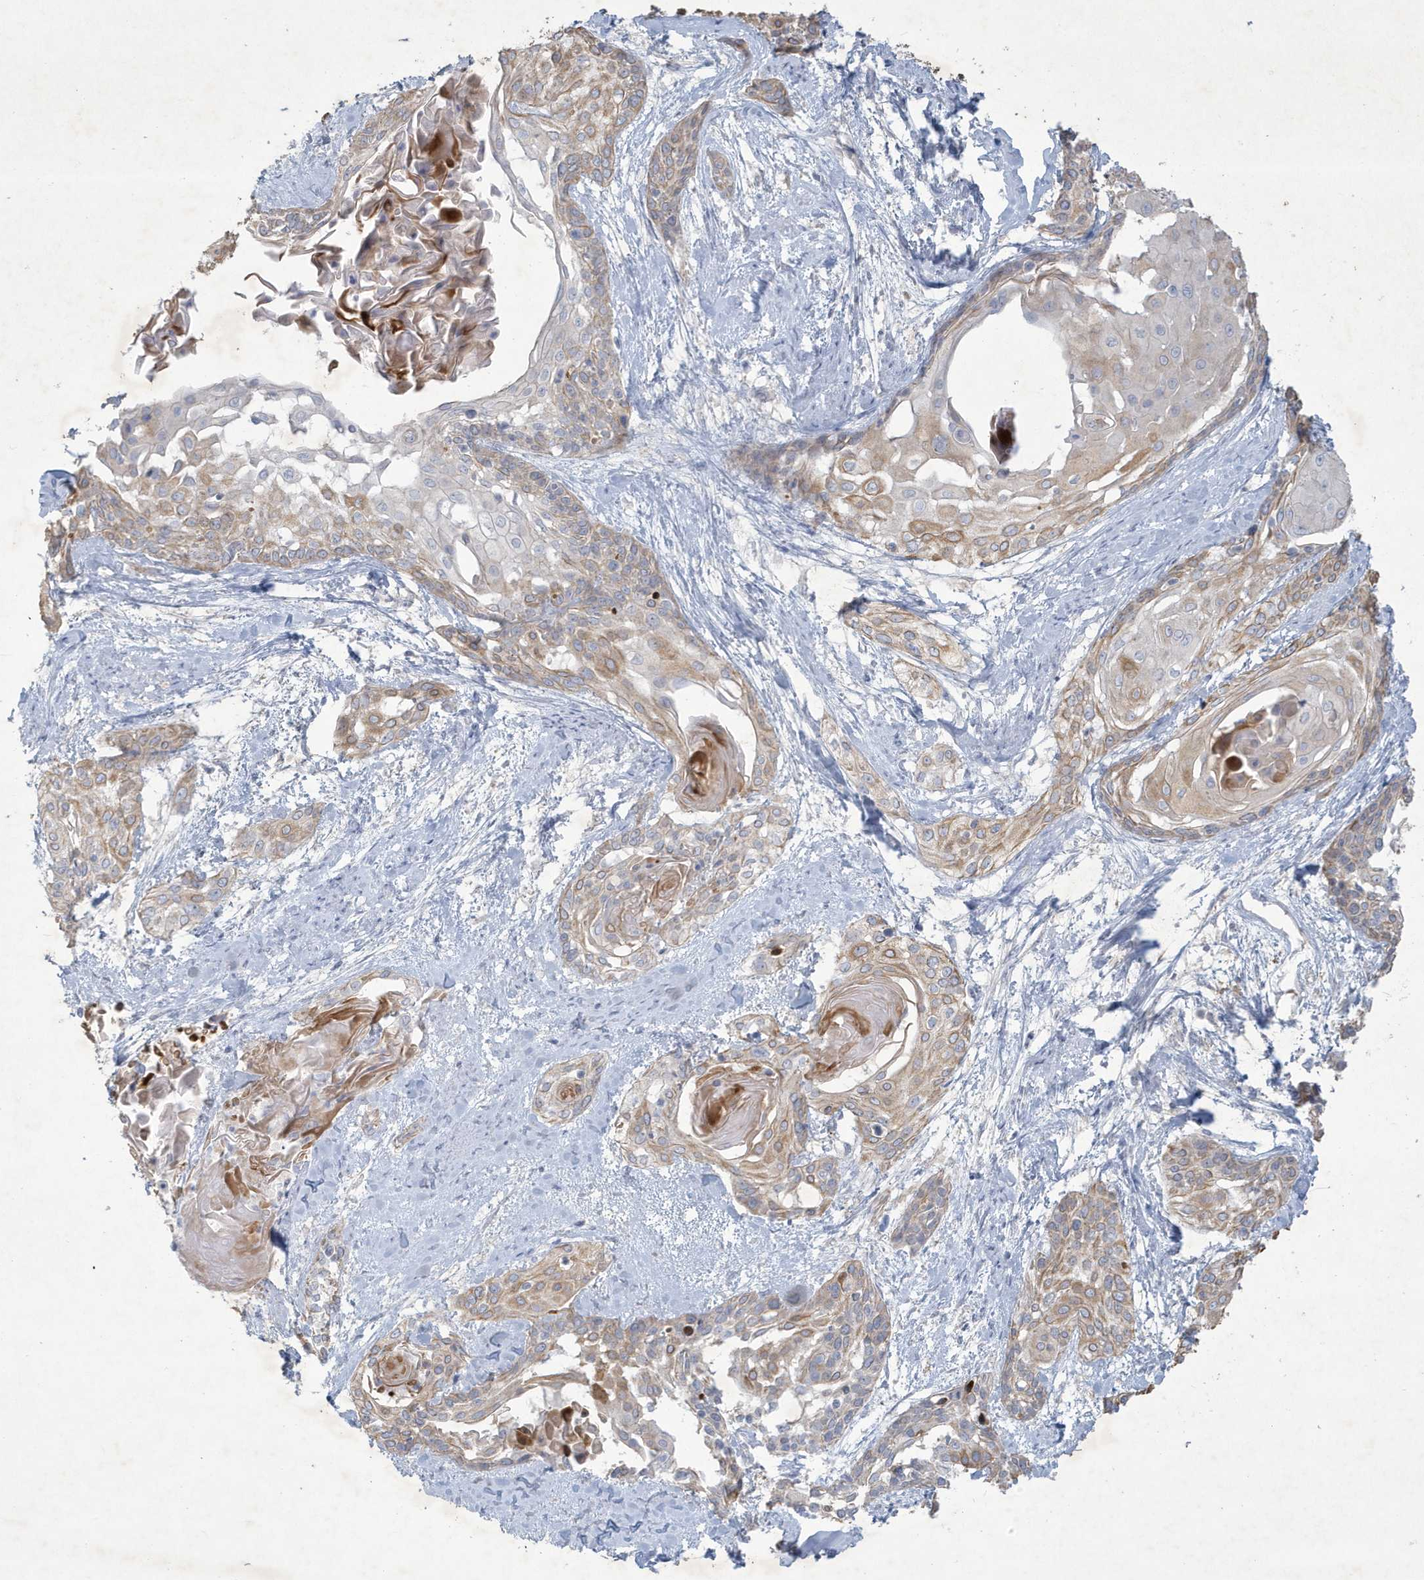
{"staining": {"intensity": "moderate", "quantity": "25%-75%", "location": "cytoplasmic/membranous"}, "tissue": "cervical cancer", "cell_type": "Tumor cells", "image_type": "cancer", "snomed": [{"axis": "morphology", "description": "Squamous cell carcinoma, NOS"}, {"axis": "topography", "description": "Cervix"}], "caption": "DAB immunohistochemical staining of human squamous cell carcinoma (cervical) displays moderate cytoplasmic/membranous protein staining in about 25%-75% of tumor cells.", "gene": "CCDC24", "patient": {"sex": "female", "age": 57}}